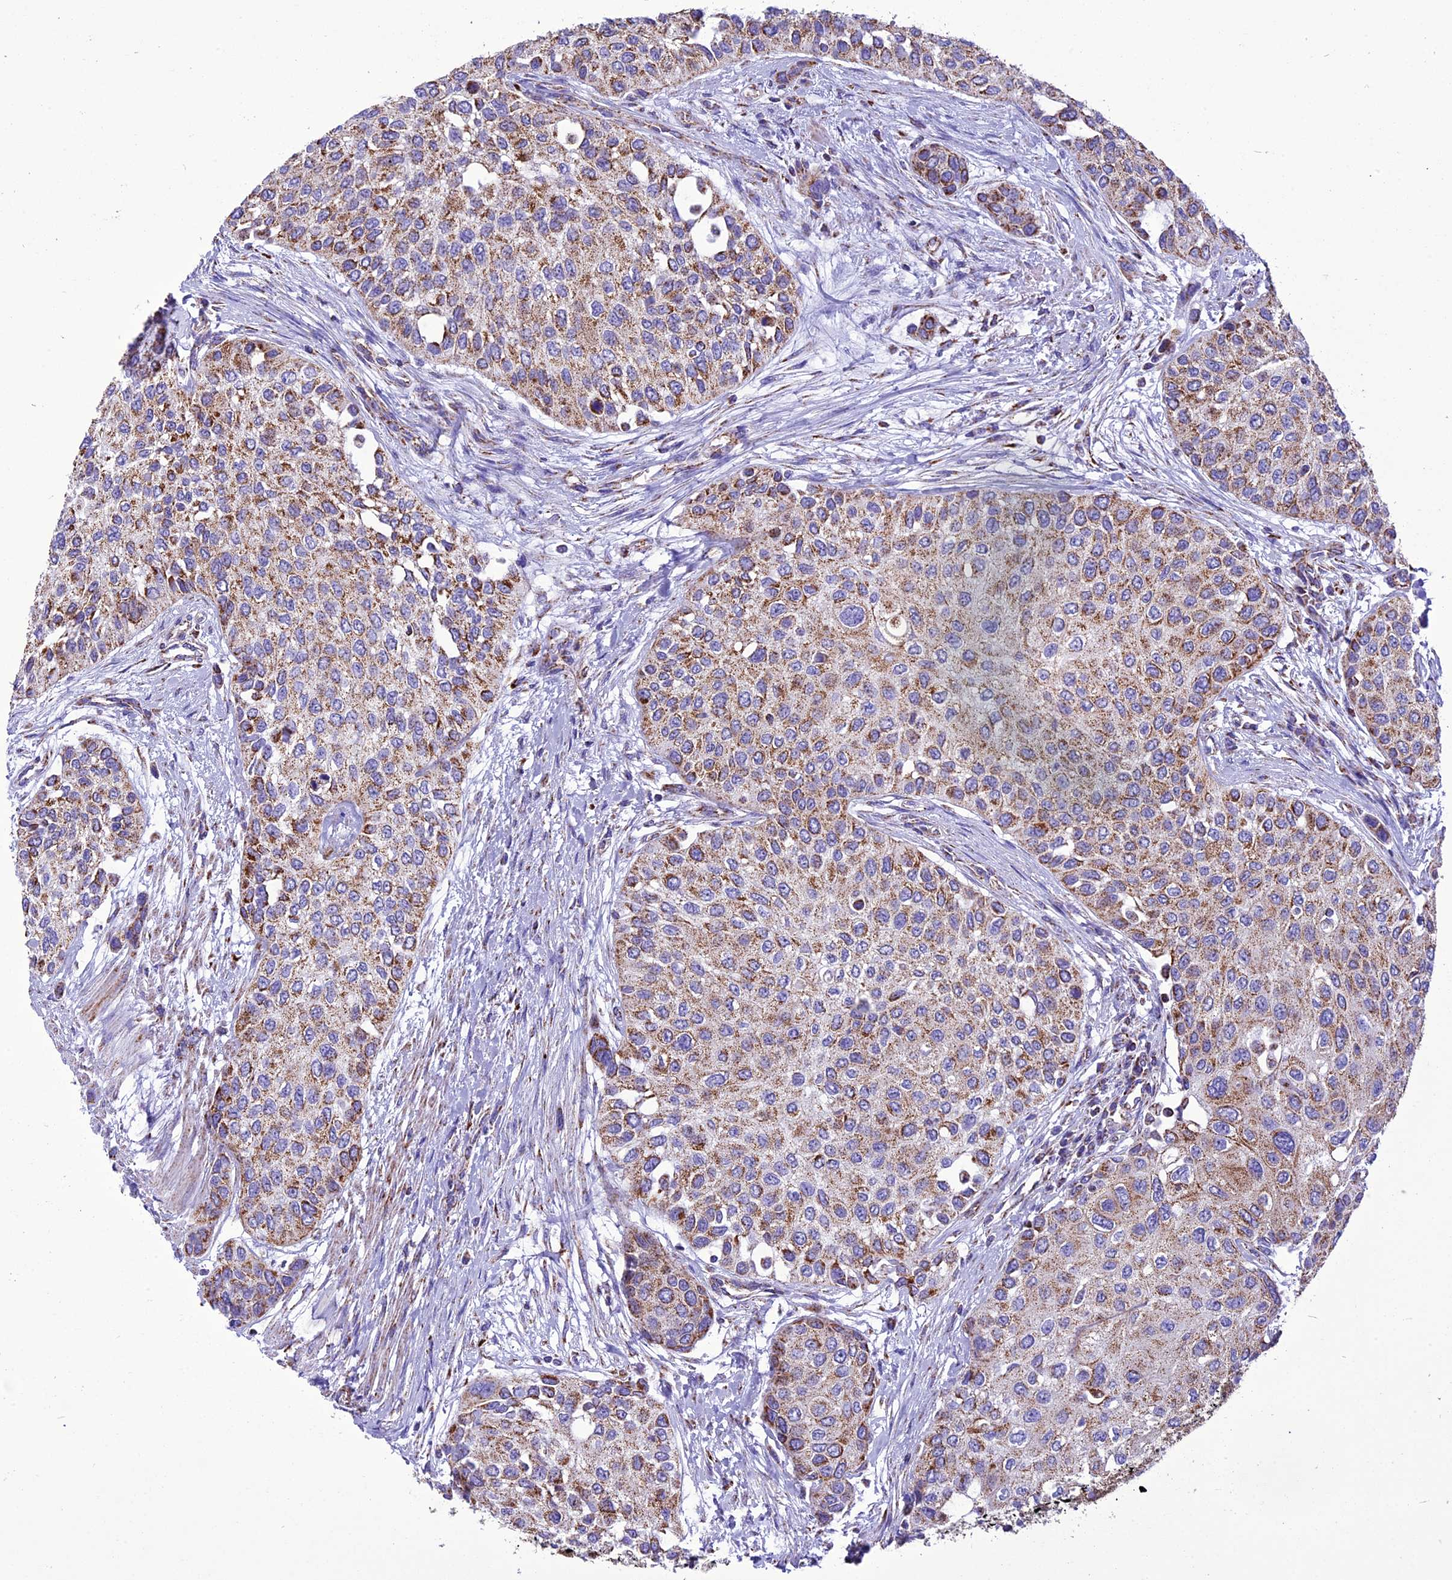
{"staining": {"intensity": "moderate", "quantity": "25%-75%", "location": "cytoplasmic/membranous"}, "tissue": "urothelial cancer", "cell_type": "Tumor cells", "image_type": "cancer", "snomed": [{"axis": "morphology", "description": "Normal tissue, NOS"}, {"axis": "morphology", "description": "Urothelial carcinoma, High grade"}, {"axis": "topography", "description": "Vascular tissue"}, {"axis": "topography", "description": "Urinary bladder"}], "caption": "Immunohistochemistry (IHC) (DAB (3,3'-diaminobenzidine)) staining of human high-grade urothelial carcinoma shows moderate cytoplasmic/membranous protein expression in approximately 25%-75% of tumor cells.", "gene": "ICA1L", "patient": {"sex": "female", "age": 56}}